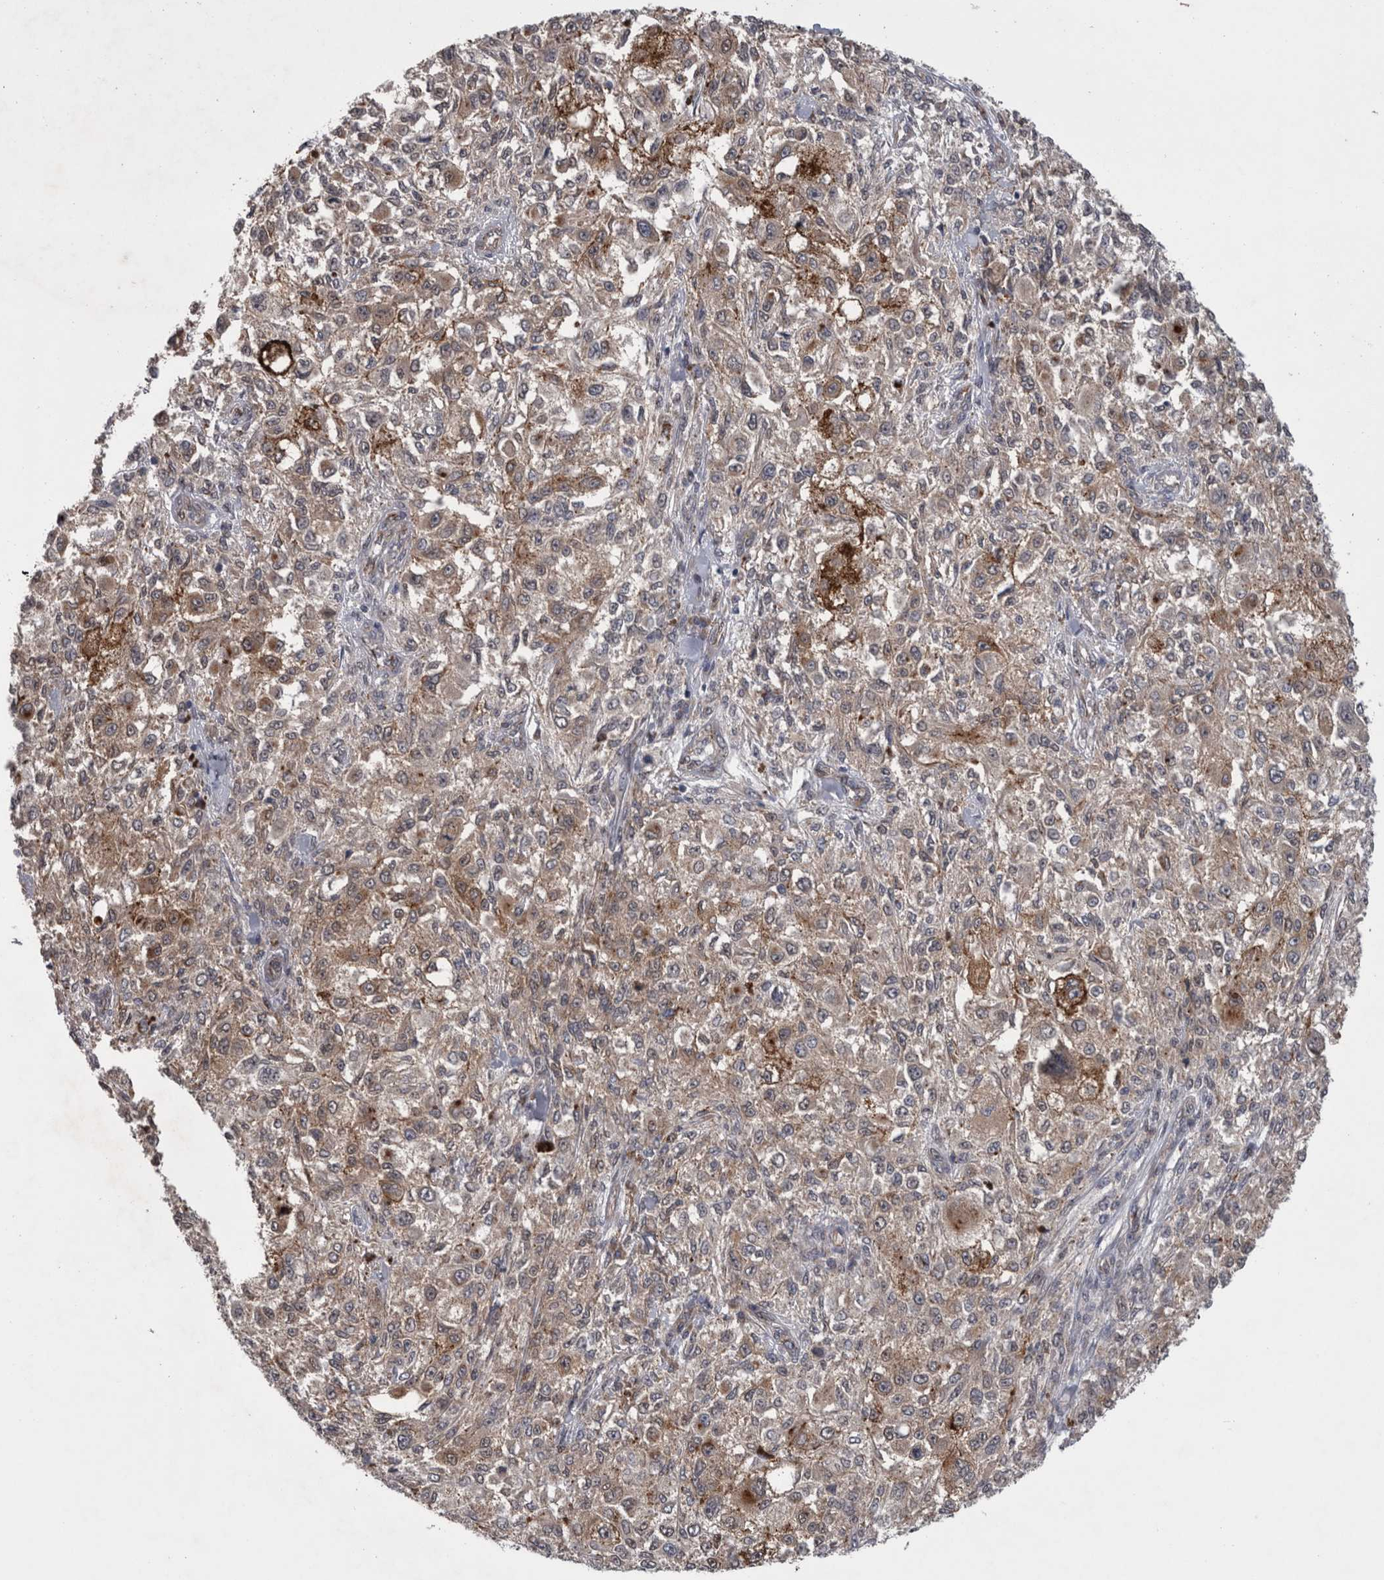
{"staining": {"intensity": "weak", "quantity": ">75%", "location": "cytoplasmic/membranous"}, "tissue": "melanoma", "cell_type": "Tumor cells", "image_type": "cancer", "snomed": [{"axis": "morphology", "description": "Necrosis, NOS"}, {"axis": "morphology", "description": "Malignant melanoma, NOS"}, {"axis": "topography", "description": "Skin"}], "caption": "Melanoma stained for a protein reveals weak cytoplasmic/membranous positivity in tumor cells.", "gene": "DDX6", "patient": {"sex": "female", "age": 87}}